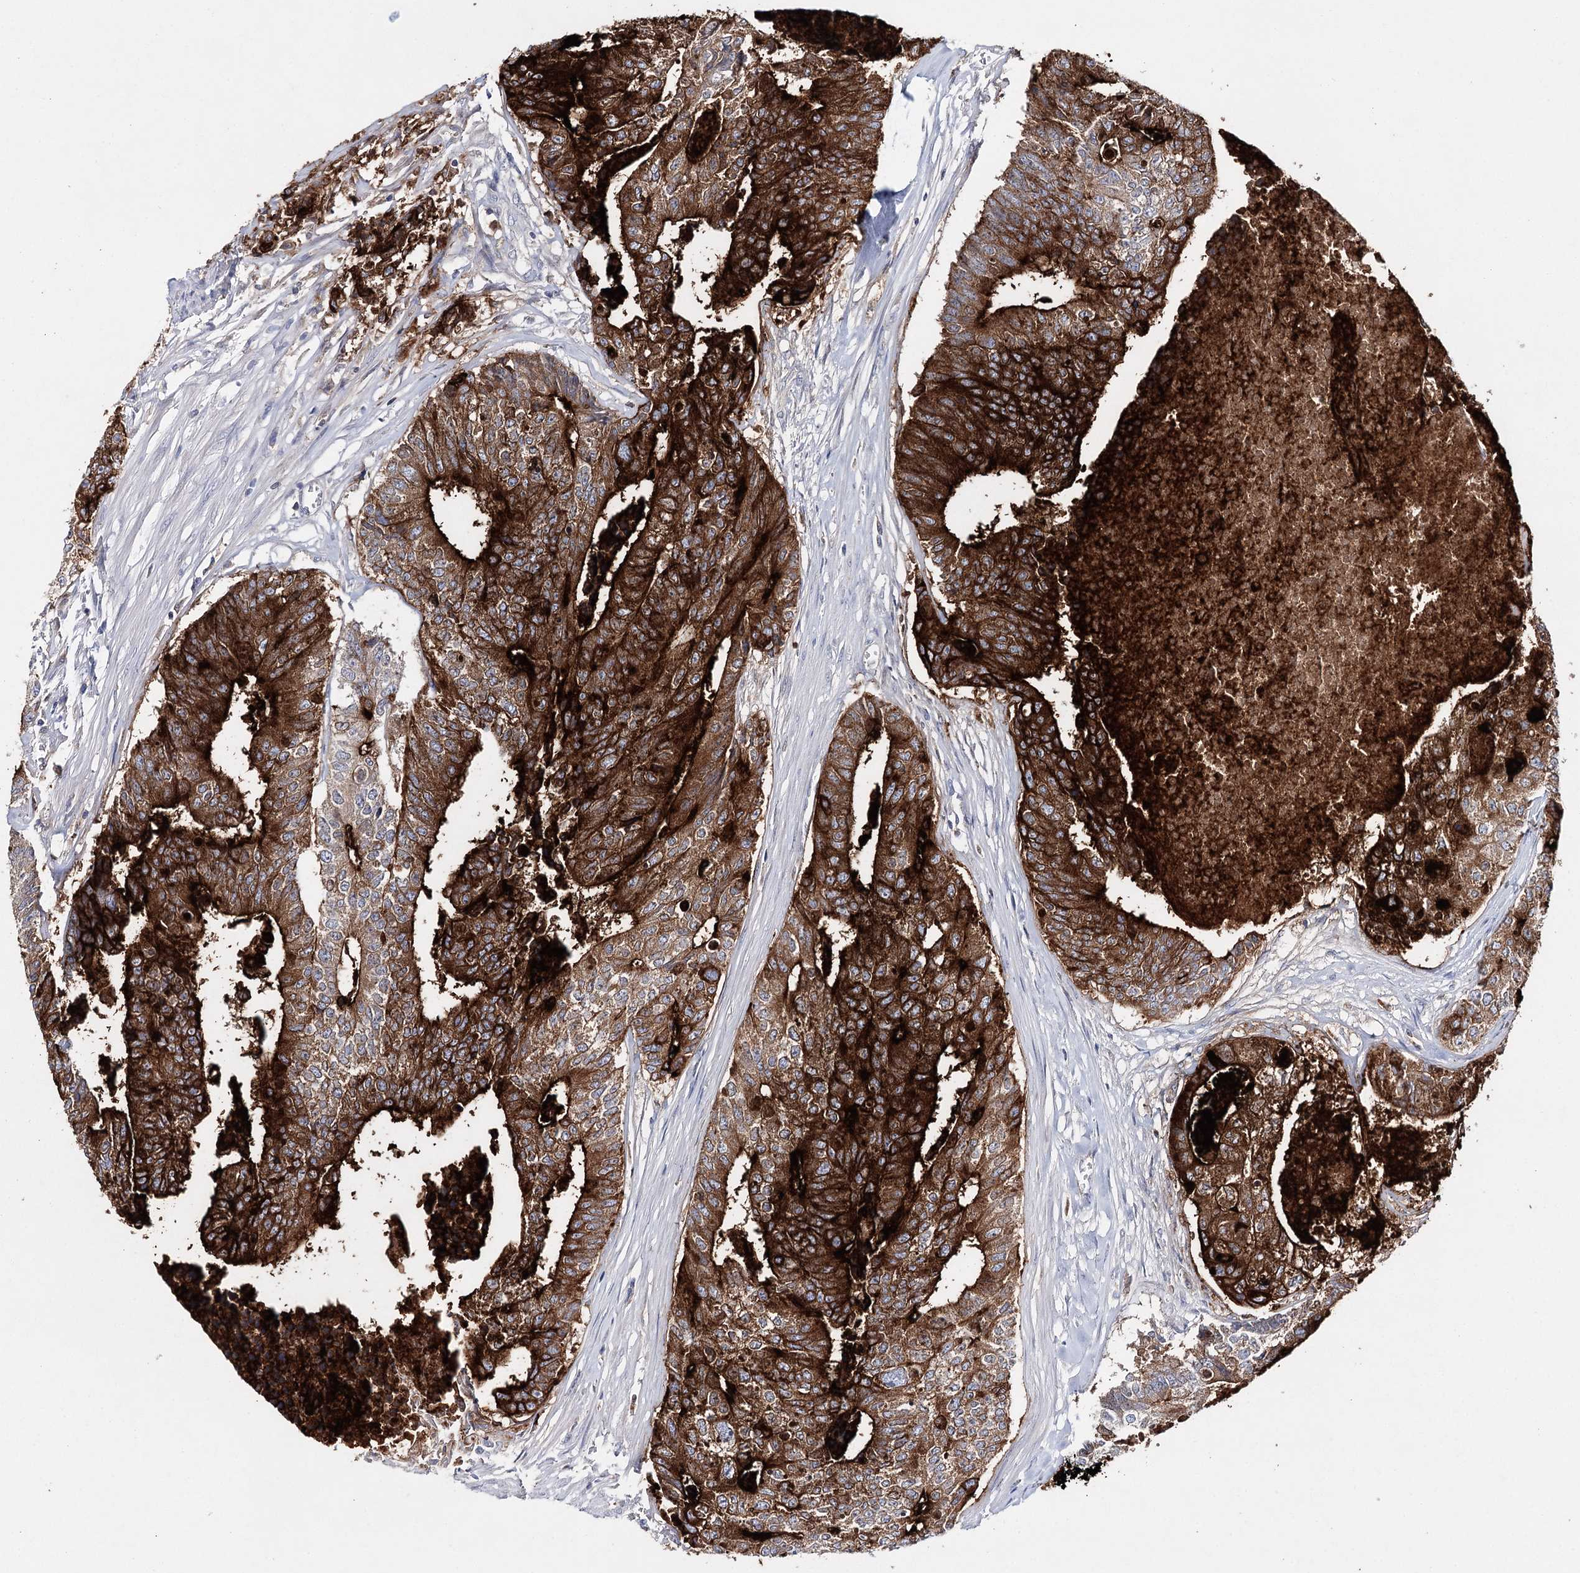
{"staining": {"intensity": "strong", "quantity": ">75%", "location": "cytoplasmic/membranous"}, "tissue": "colorectal cancer", "cell_type": "Tumor cells", "image_type": "cancer", "snomed": [{"axis": "morphology", "description": "Adenocarcinoma, NOS"}, {"axis": "topography", "description": "Colon"}], "caption": "Human colorectal cancer (adenocarcinoma) stained for a protein (brown) shows strong cytoplasmic/membranous positive positivity in about >75% of tumor cells.", "gene": "CEACAM8", "patient": {"sex": "female", "age": 67}}